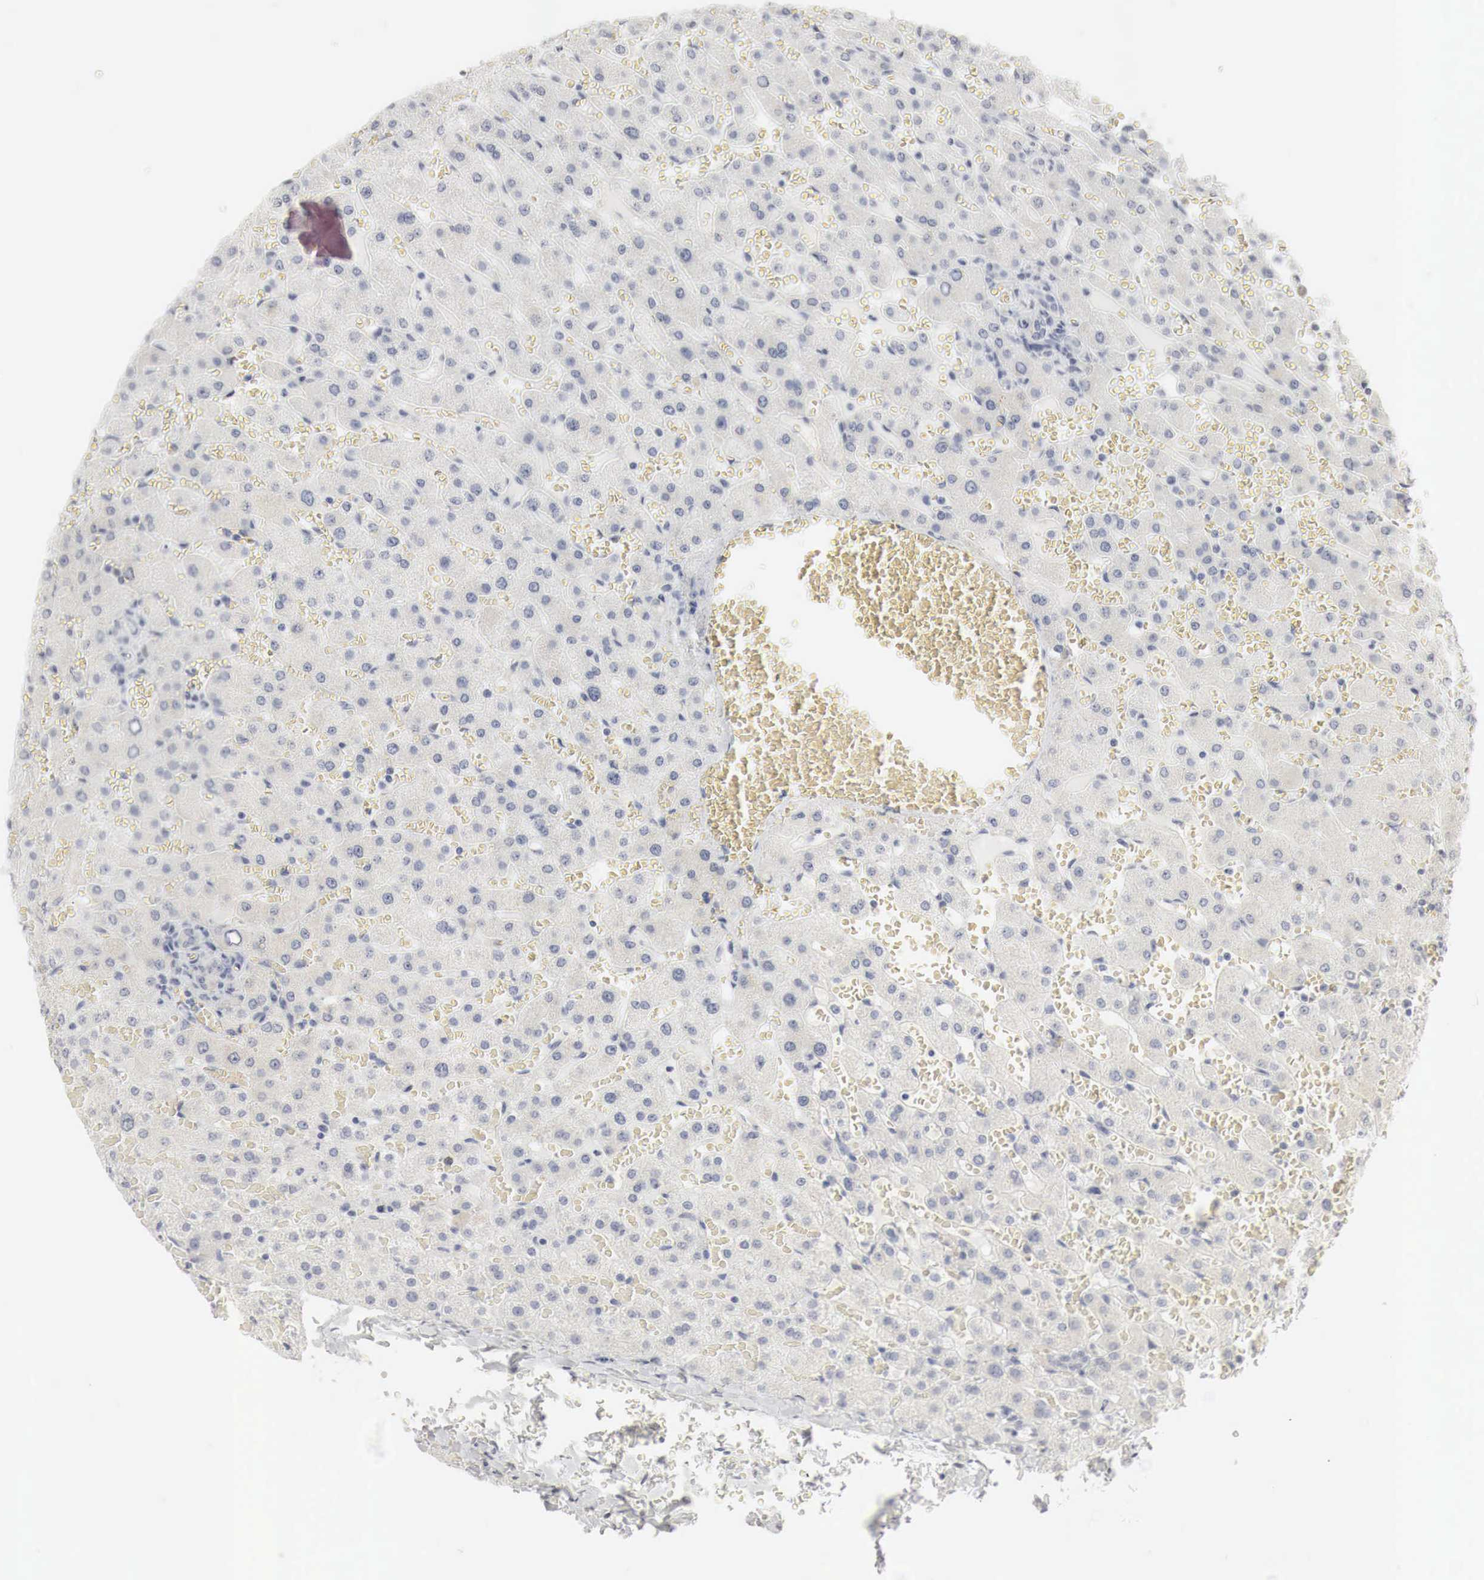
{"staining": {"intensity": "negative", "quantity": "none", "location": "none"}, "tissue": "liver", "cell_type": "Cholangiocytes", "image_type": "normal", "snomed": [{"axis": "morphology", "description": "Normal tissue, NOS"}, {"axis": "topography", "description": "Liver"}], "caption": "IHC of unremarkable human liver exhibits no positivity in cholangiocytes.", "gene": "TP63", "patient": {"sex": "female", "age": 30}}